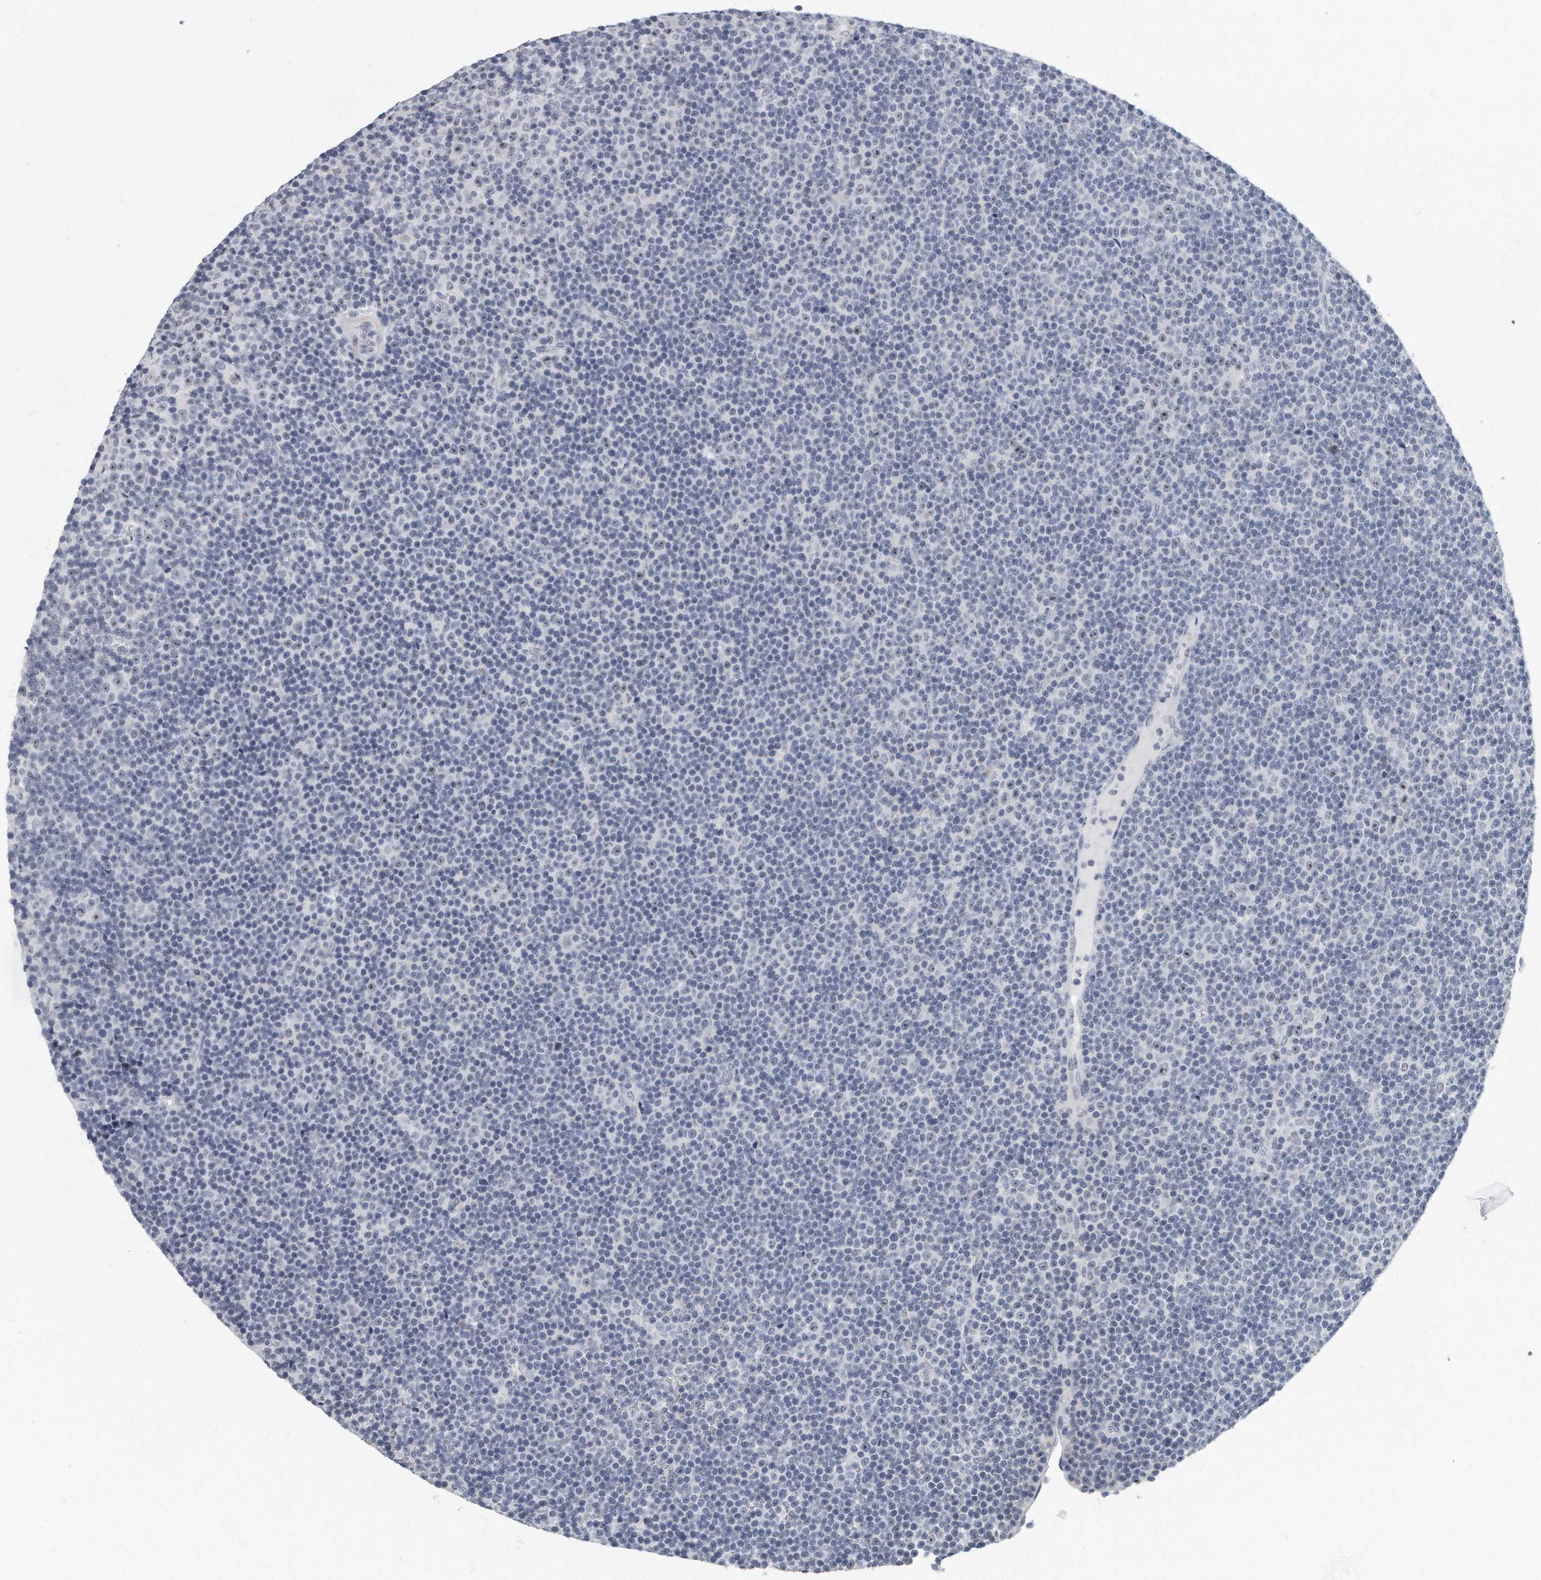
{"staining": {"intensity": "negative", "quantity": "none", "location": "none"}, "tissue": "lymphoma", "cell_type": "Tumor cells", "image_type": "cancer", "snomed": [{"axis": "morphology", "description": "Malignant lymphoma, non-Hodgkin's type, Low grade"}, {"axis": "topography", "description": "Lymph node"}], "caption": "Tumor cells show no significant protein expression in malignant lymphoma, non-Hodgkin's type (low-grade). (DAB immunohistochemistry (IHC) with hematoxylin counter stain).", "gene": "TFCP2L1", "patient": {"sex": "female", "age": 67}}